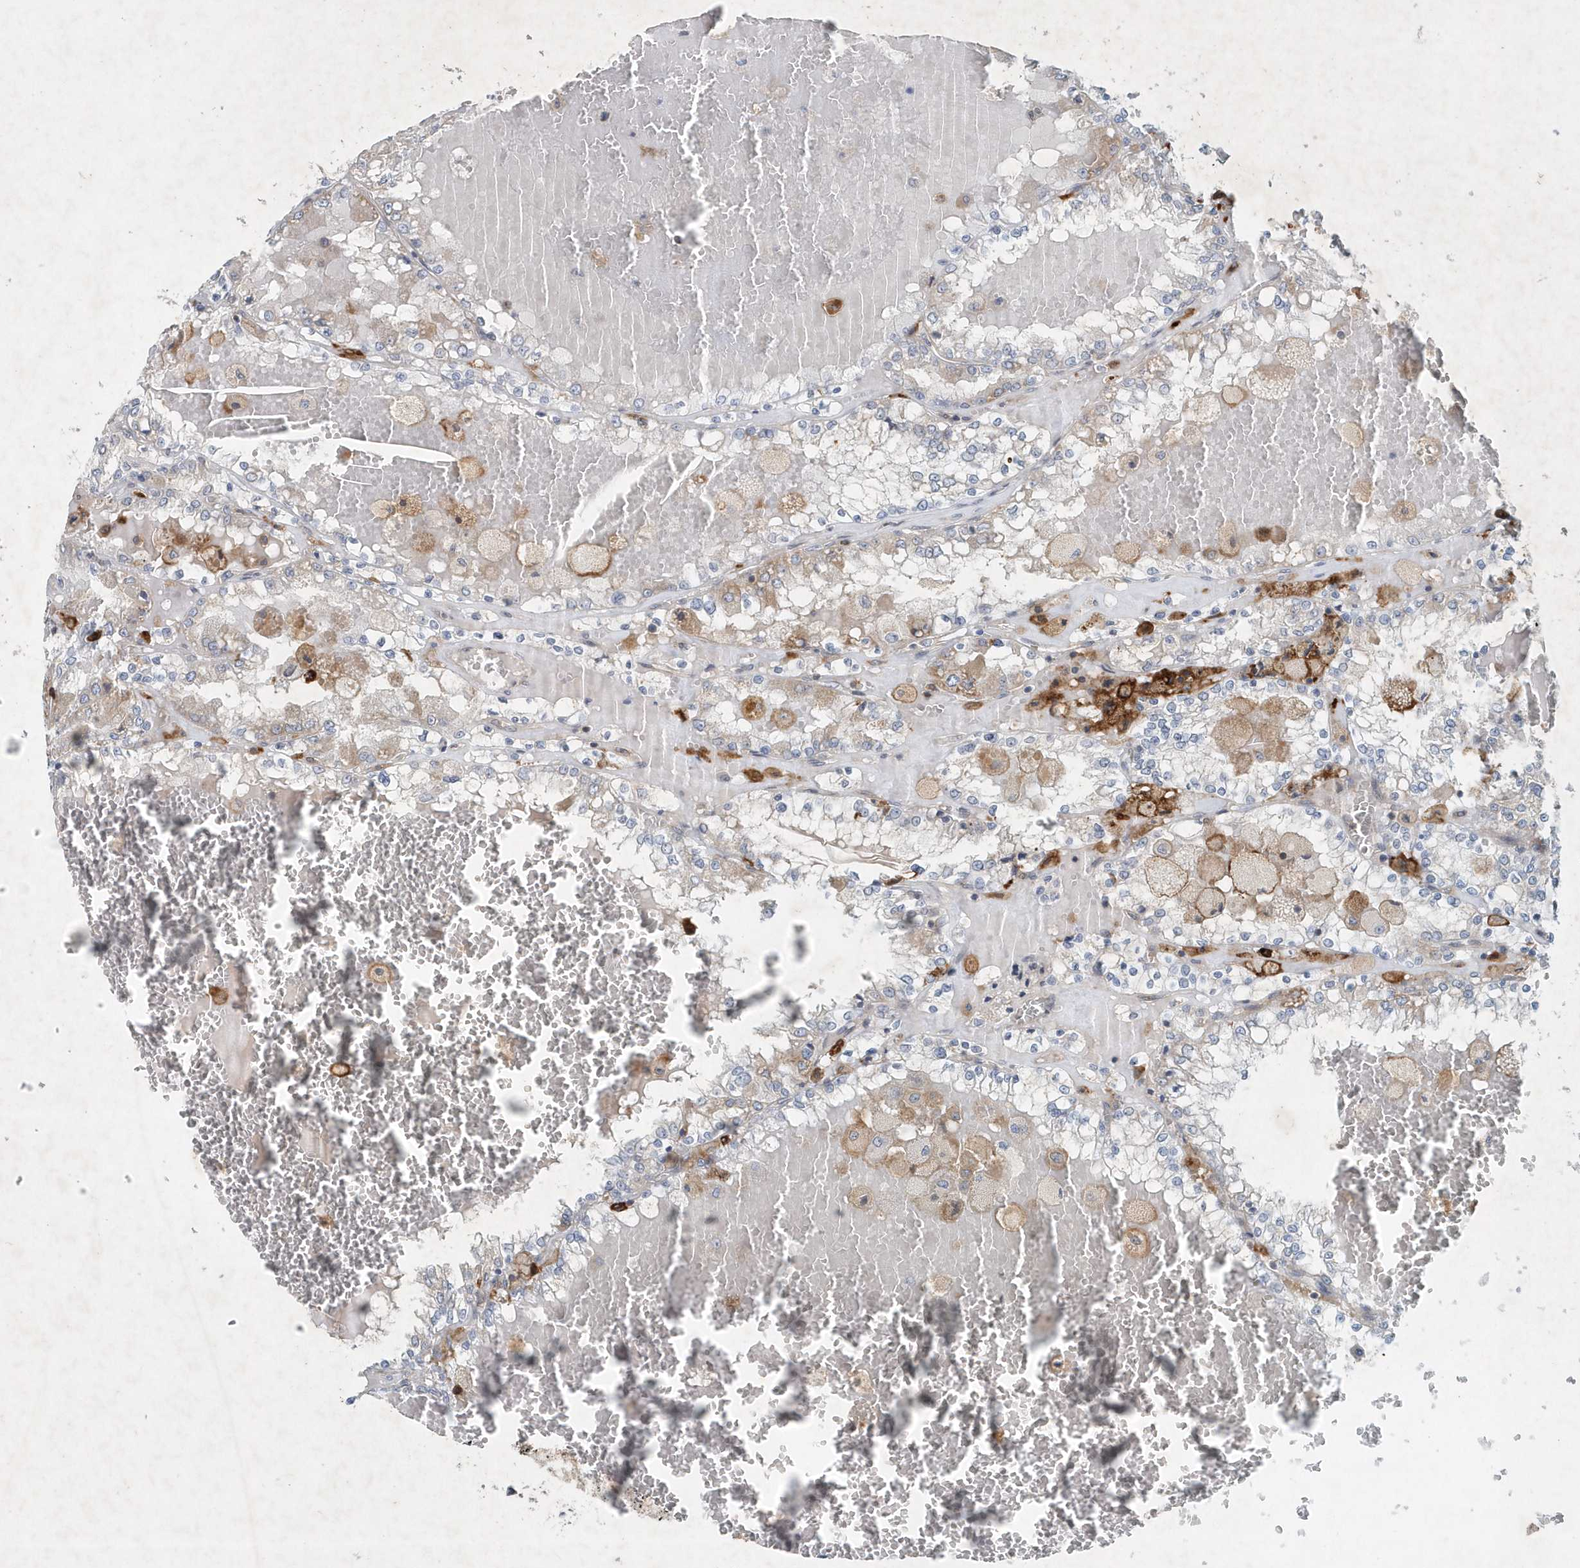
{"staining": {"intensity": "negative", "quantity": "none", "location": "none"}, "tissue": "renal cancer", "cell_type": "Tumor cells", "image_type": "cancer", "snomed": [{"axis": "morphology", "description": "Adenocarcinoma, NOS"}, {"axis": "topography", "description": "Kidney"}], "caption": "Protein analysis of renal adenocarcinoma displays no significant positivity in tumor cells.", "gene": "P2RY10", "patient": {"sex": "female", "age": 56}}